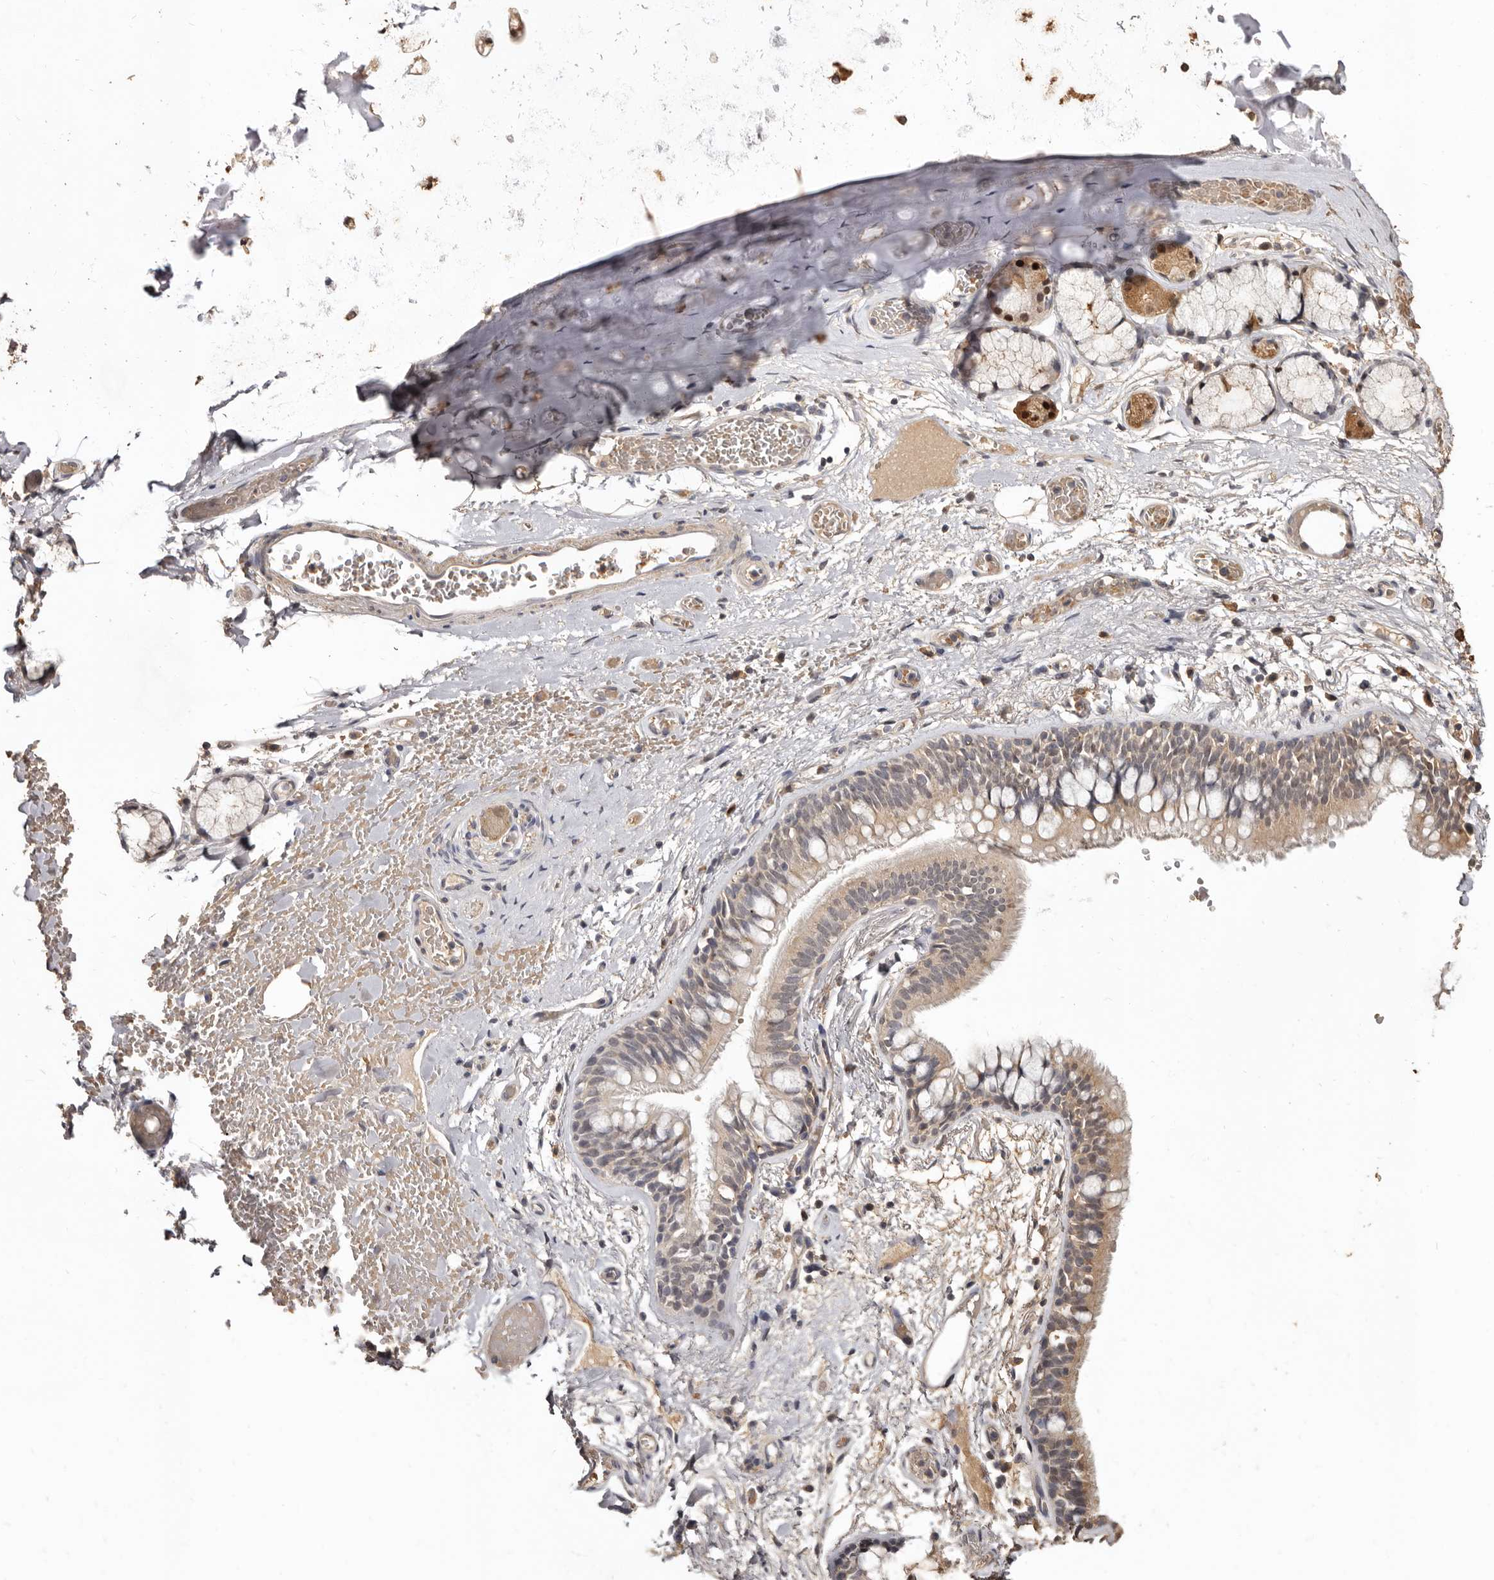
{"staining": {"intensity": "moderate", "quantity": ">75%", "location": "cytoplasmic/membranous"}, "tissue": "adipose tissue", "cell_type": "Adipocytes", "image_type": "normal", "snomed": [{"axis": "morphology", "description": "Normal tissue, NOS"}, {"axis": "topography", "description": "Cartilage tissue"}, {"axis": "topography", "description": "Bronchus"}], "caption": "Immunohistochemical staining of benign adipose tissue reveals moderate cytoplasmic/membranous protein expression in about >75% of adipocytes.", "gene": "INAVA", "patient": {"sex": "female", "age": 73}}